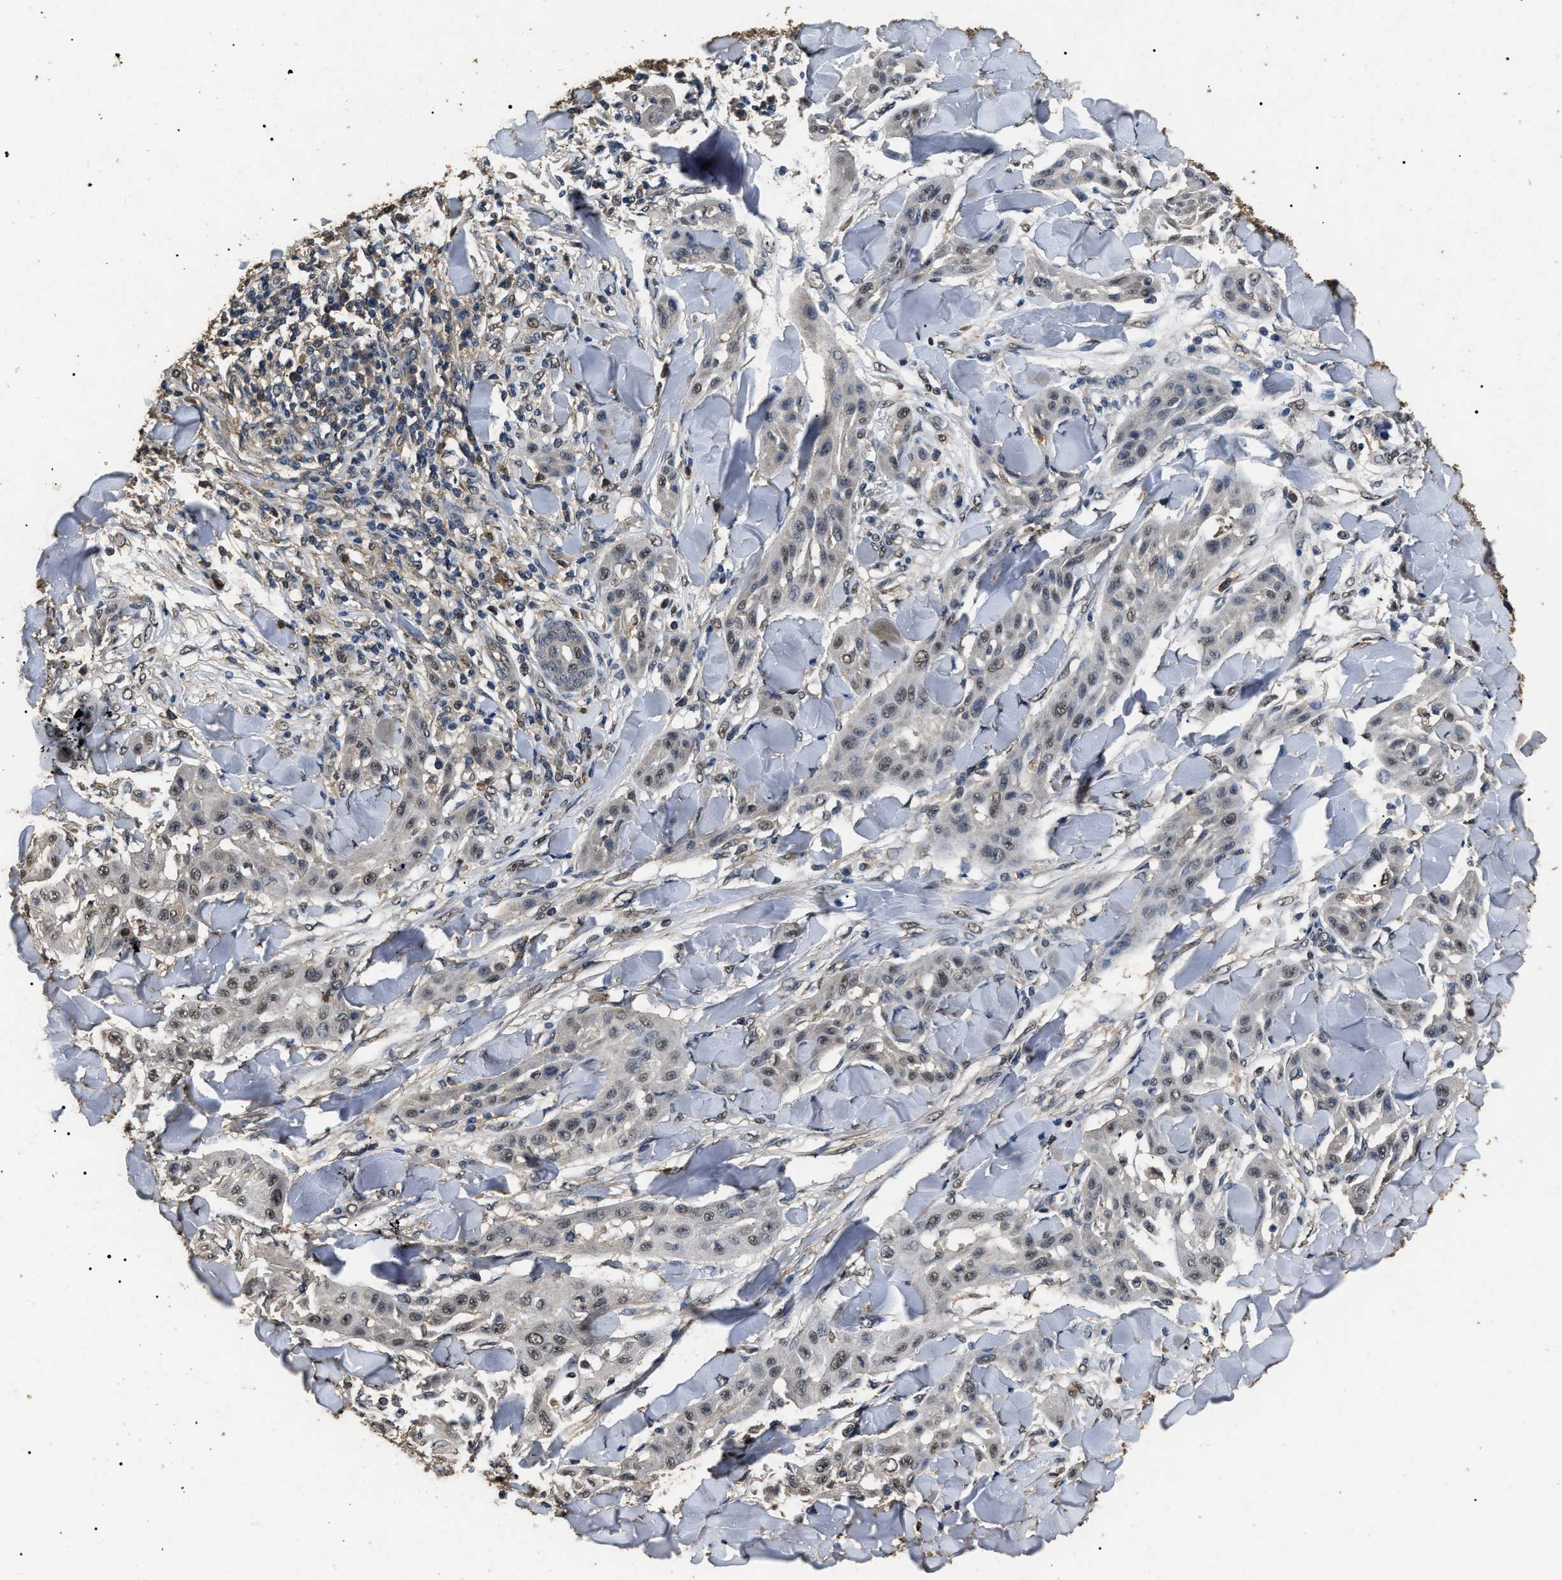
{"staining": {"intensity": "weak", "quantity": "25%-75%", "location": "nuclear"}, "tissue": "skin cancer", "cell_type": "Tumor cells", "image_type": "cancer", "snomed": [{"axis": "morphology", "description": "Squamous cell carcinoma, NOS"}, {"axis": "topography", "description": "Skin"}], "caption": "This is a micrograph of immunohistochemistry staining of skin cancer, which shows weak expression in the nuclear of tumor cells.", "gene": "PSMD8", "patient": {"sex": "male", "age": 24}}